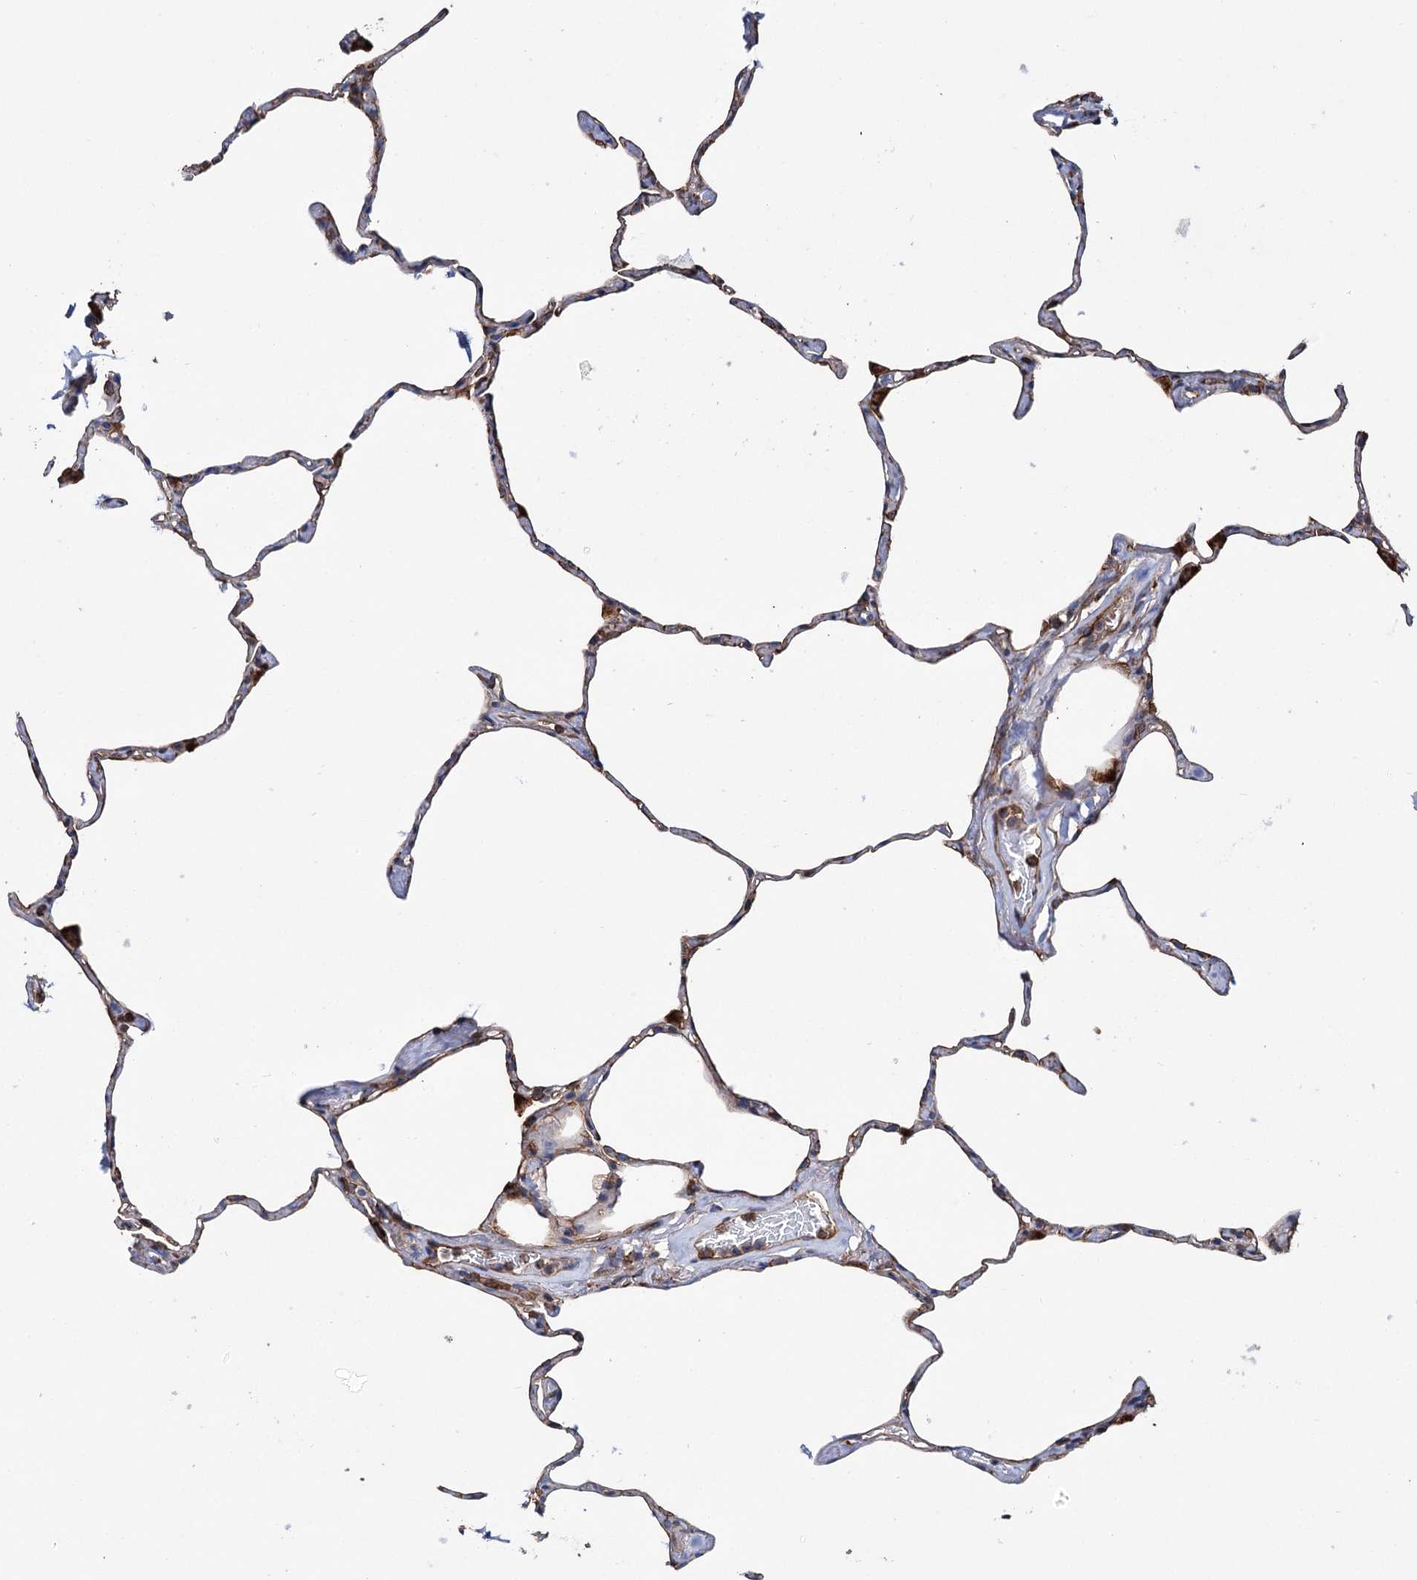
{"staining": {"intensity": "moderate", "quantity": ">75%", "location": "cytoplasmic/membranous"}, "tissue": "lung", "cell_type": "Alveolar cells", "image_type": "normal", "snomed": [{"axis": "morphology", "description": "Normal tissue, NOS"}, {"axis": "topography", "description": "Lung"}], "caption": "Brown immunohistochemical staining in unremarkable lung exhibits moderate cytoplasmic/membranous expression in about >75% of alveolar cells.", "gene": "SCPEP1", "patient": {"sex": "male", "age": 65}}